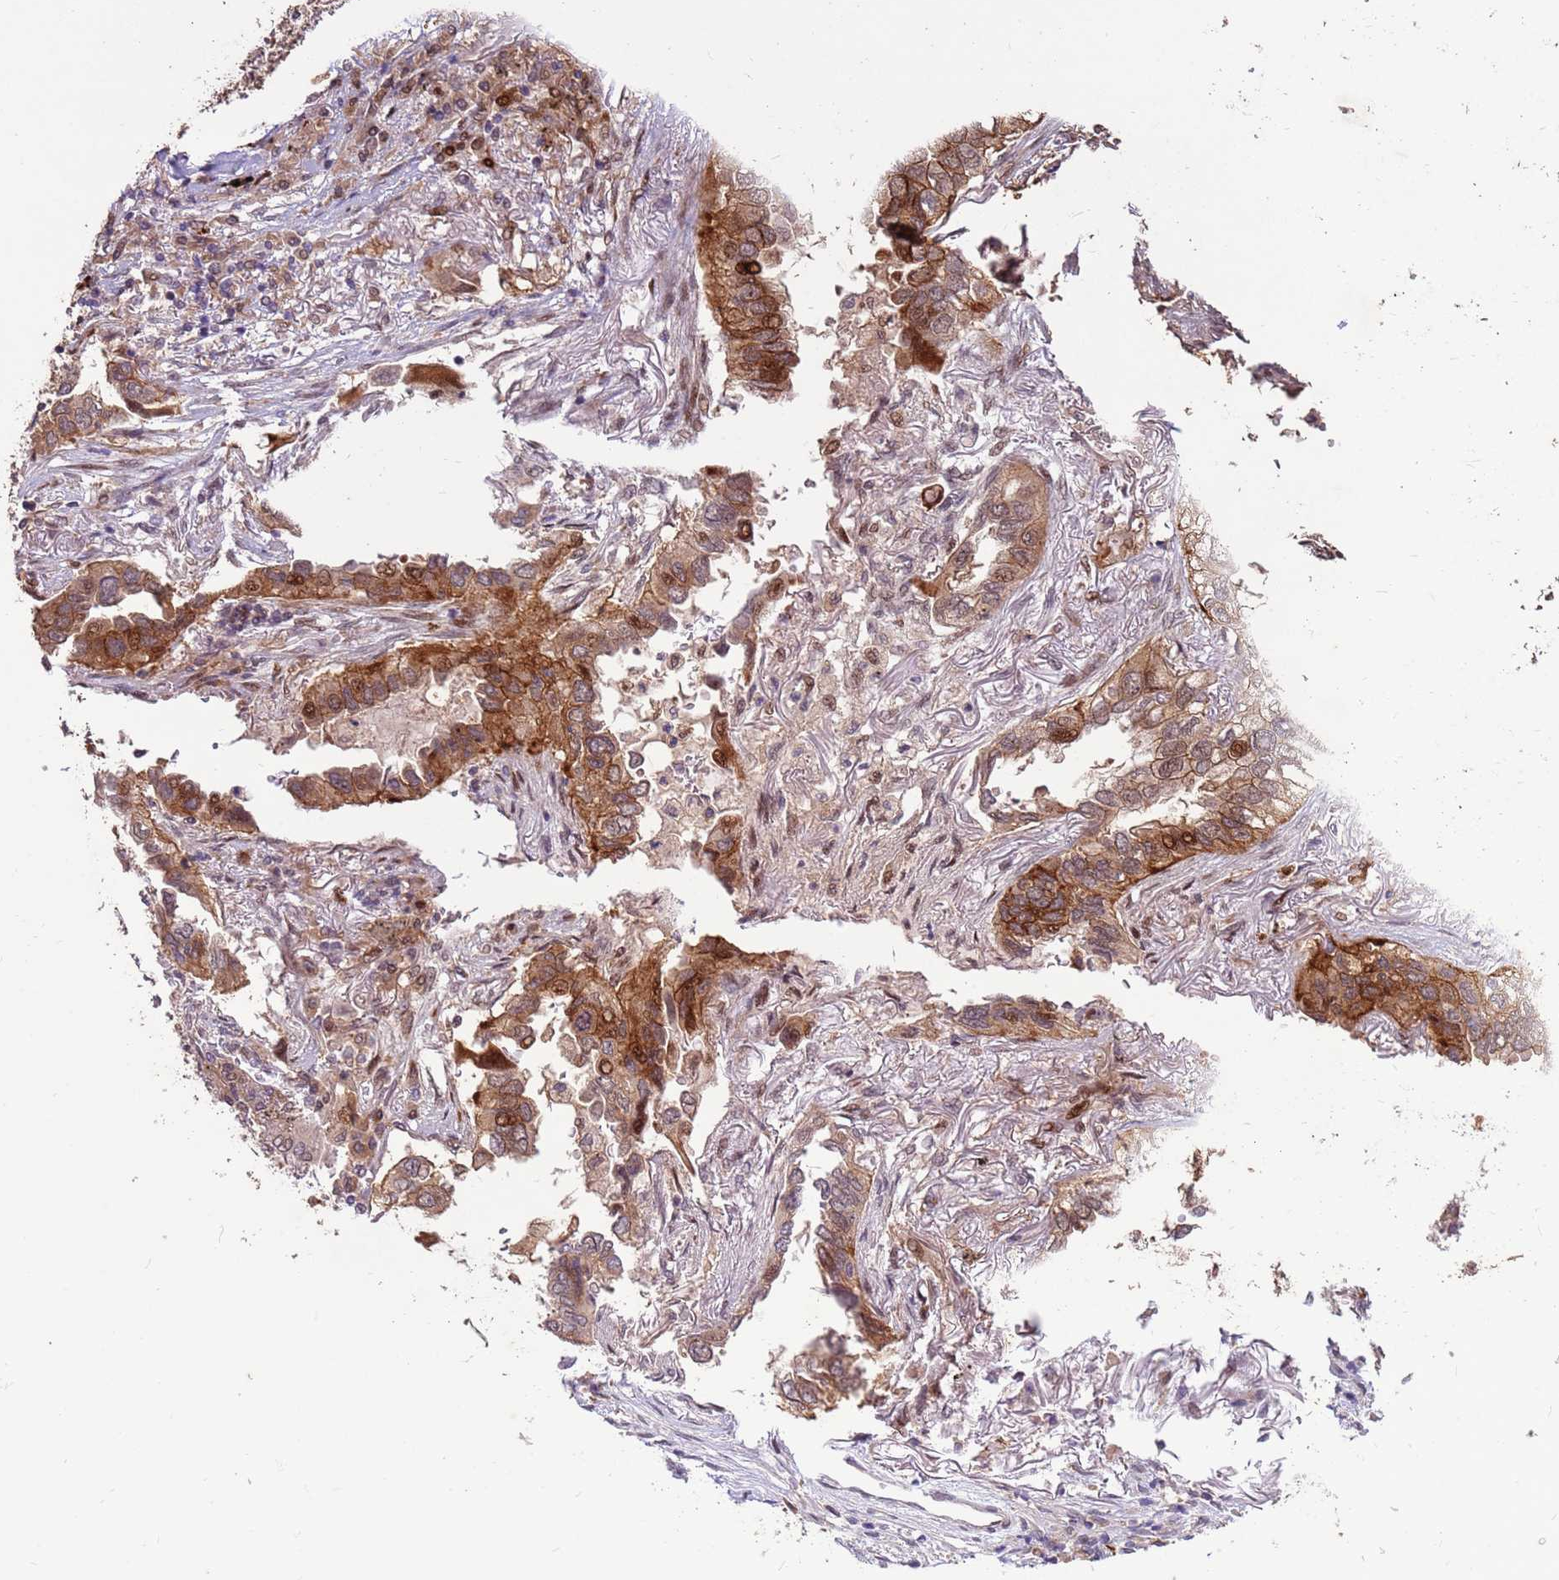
{"staining": {"intensity": "moderate", "quantity": ">75%", "location": "cytoplasmic/membranous"}, "tissue": "lung cancer", "cell_type": "Tumor cells", "image_type": "cancer", "snomed": [{"axis": "morphology", "description": "Adenocarcinoma, NOS"}, {"axis": "topography", "description": "Lung"}], "caption": "About >75% of tumor cells in lung cancer display moderate cytoplasmic/membranous protein expression as visualized by brown immunohistochemical staining.", "gene": "LGI4", "patient": {"sex": "female", "age": 76}}